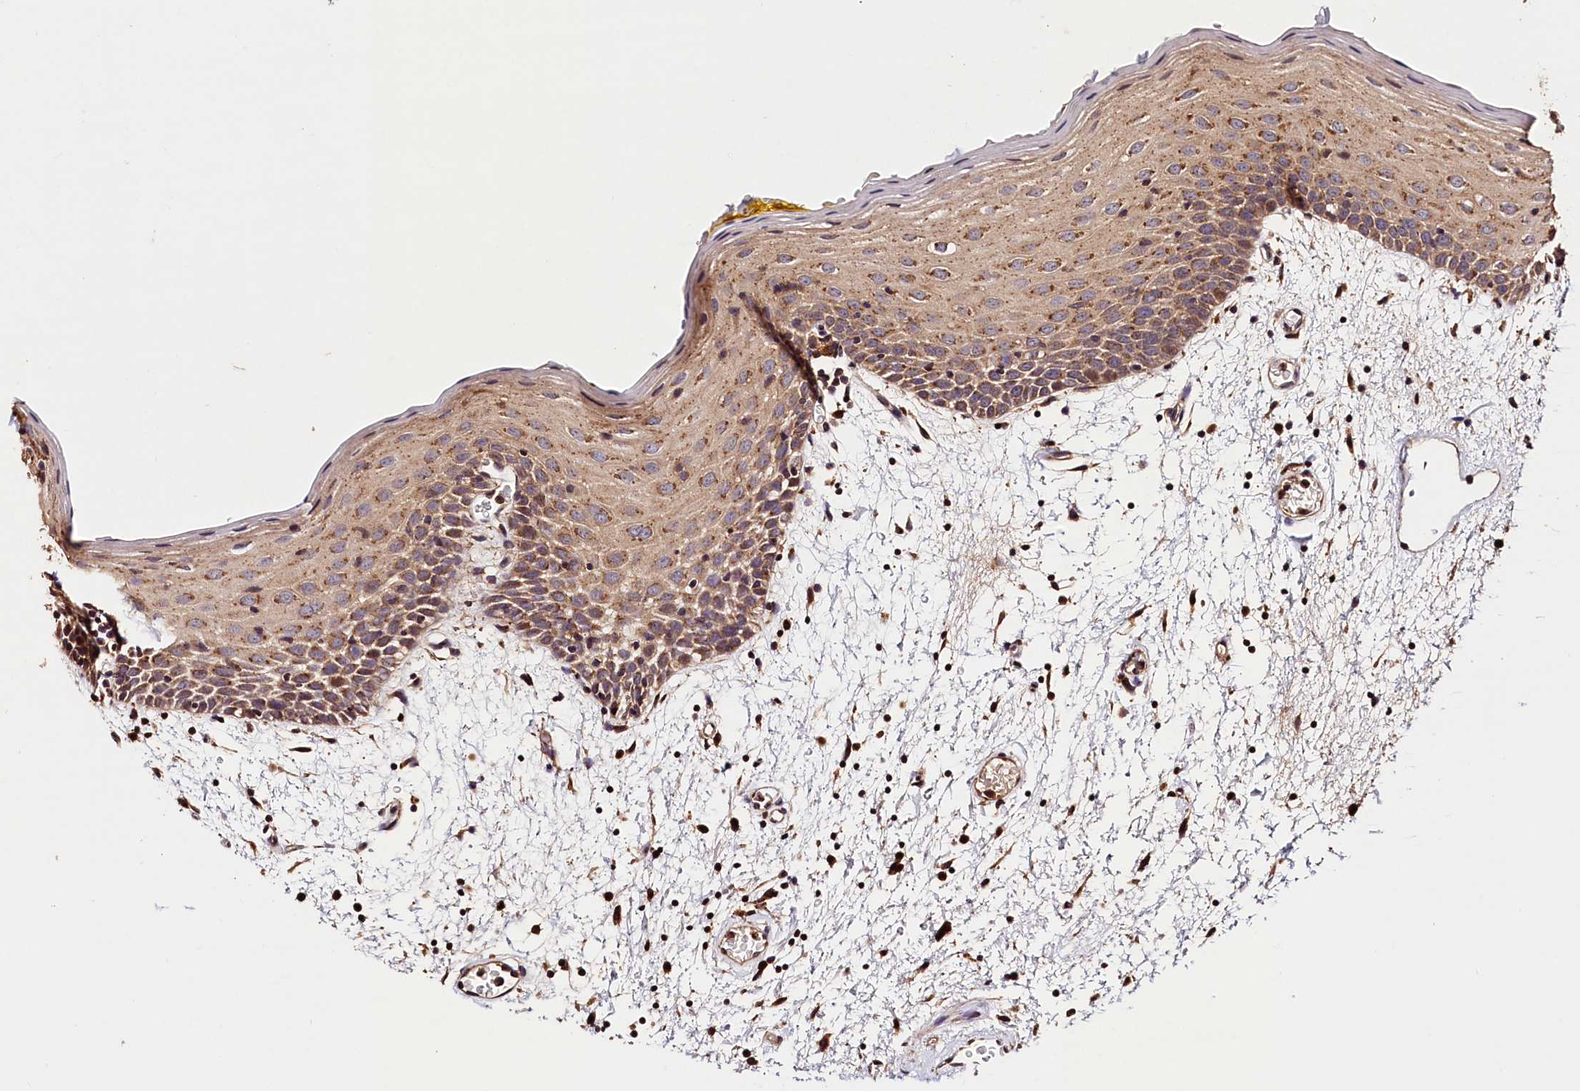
{"staining": {"intensity": "moderate", "quantity": ">75%", "location": "cytoplasmic/membranous,nuclear"}, "tissue": "oral mucosa", "cell_type": "Squamous epithelial cells", "image_type": "normal", "snomed": [{"axis": "morphology", "description": "Normal tissue, NOS"}, {"axis": "topography", "description": "Skeletal muscle"}, {"axis": "topography", "description": "Oral tissue"}, {"axis": "topography", "description": "Salivary gland"}, {"axis": "topography", "description": "Peripheral nerve tissue"}], "caption": "IHC photomicrograph of benign human oral mucosa stained for a protein (brown), which demonstrates medium levels of moderate cytoplasmic/membranous,nuclear positivity in about >75% of squamous epithelial cells.", "gene": "KPTN", "patient": {"sex": "male", "age": 54}}